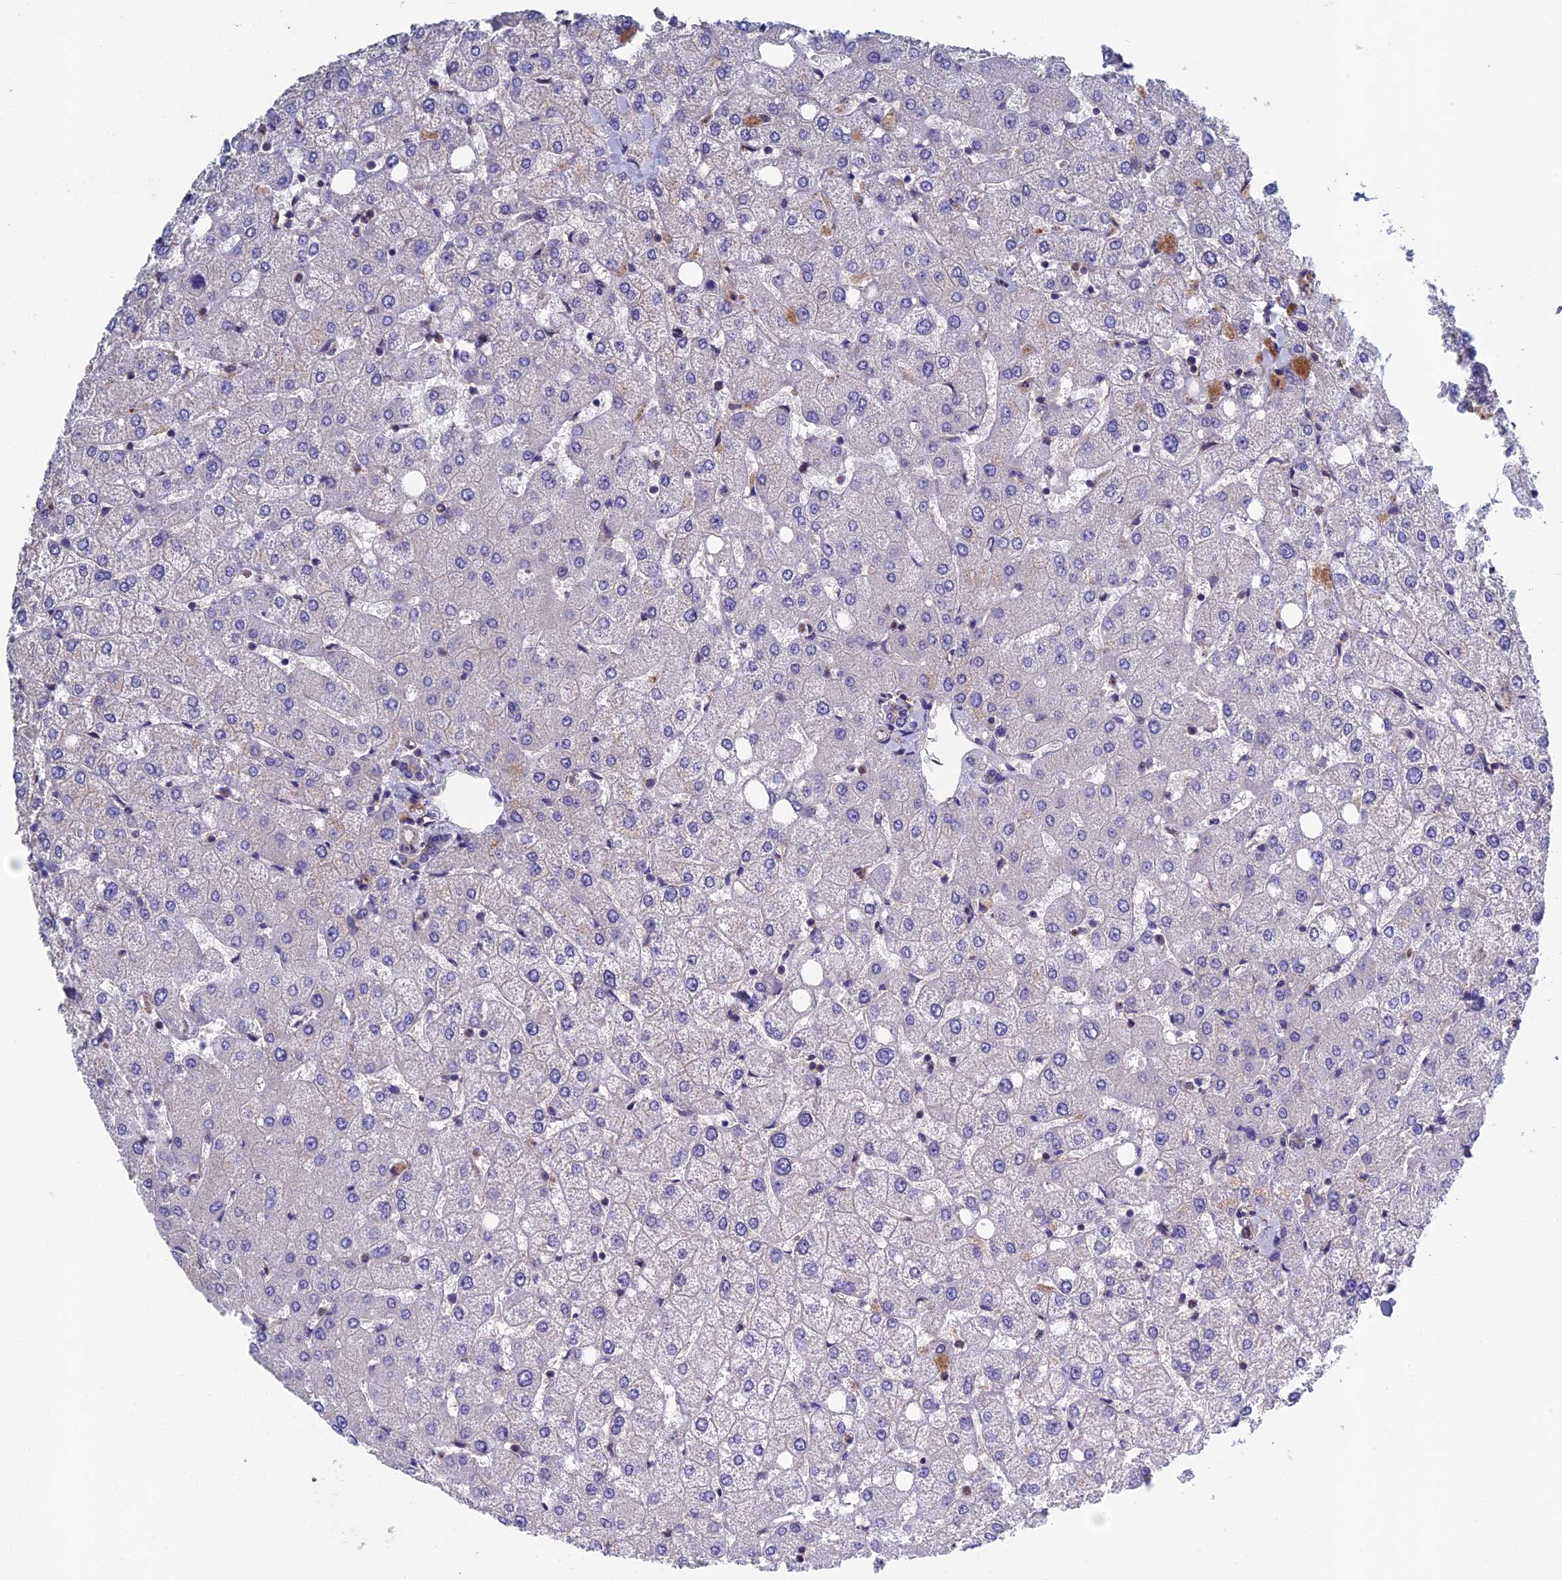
{"staining": {"intensity": "negative", "quantity": "none", "location": "none"}, "tissue": "liver", "cell_type": "Cholangiocytes", "image_type": "normal", "snomed": [{"axis": "morphology", "description": "Normal tissue, NOS"}, {"axis": "topography", "description": "Liver"}], "caption": "Cholangiocytes show no significant expression in benign liver.", "gene": "LCMT1", "patient": {"sex": "female", "age": 54}}